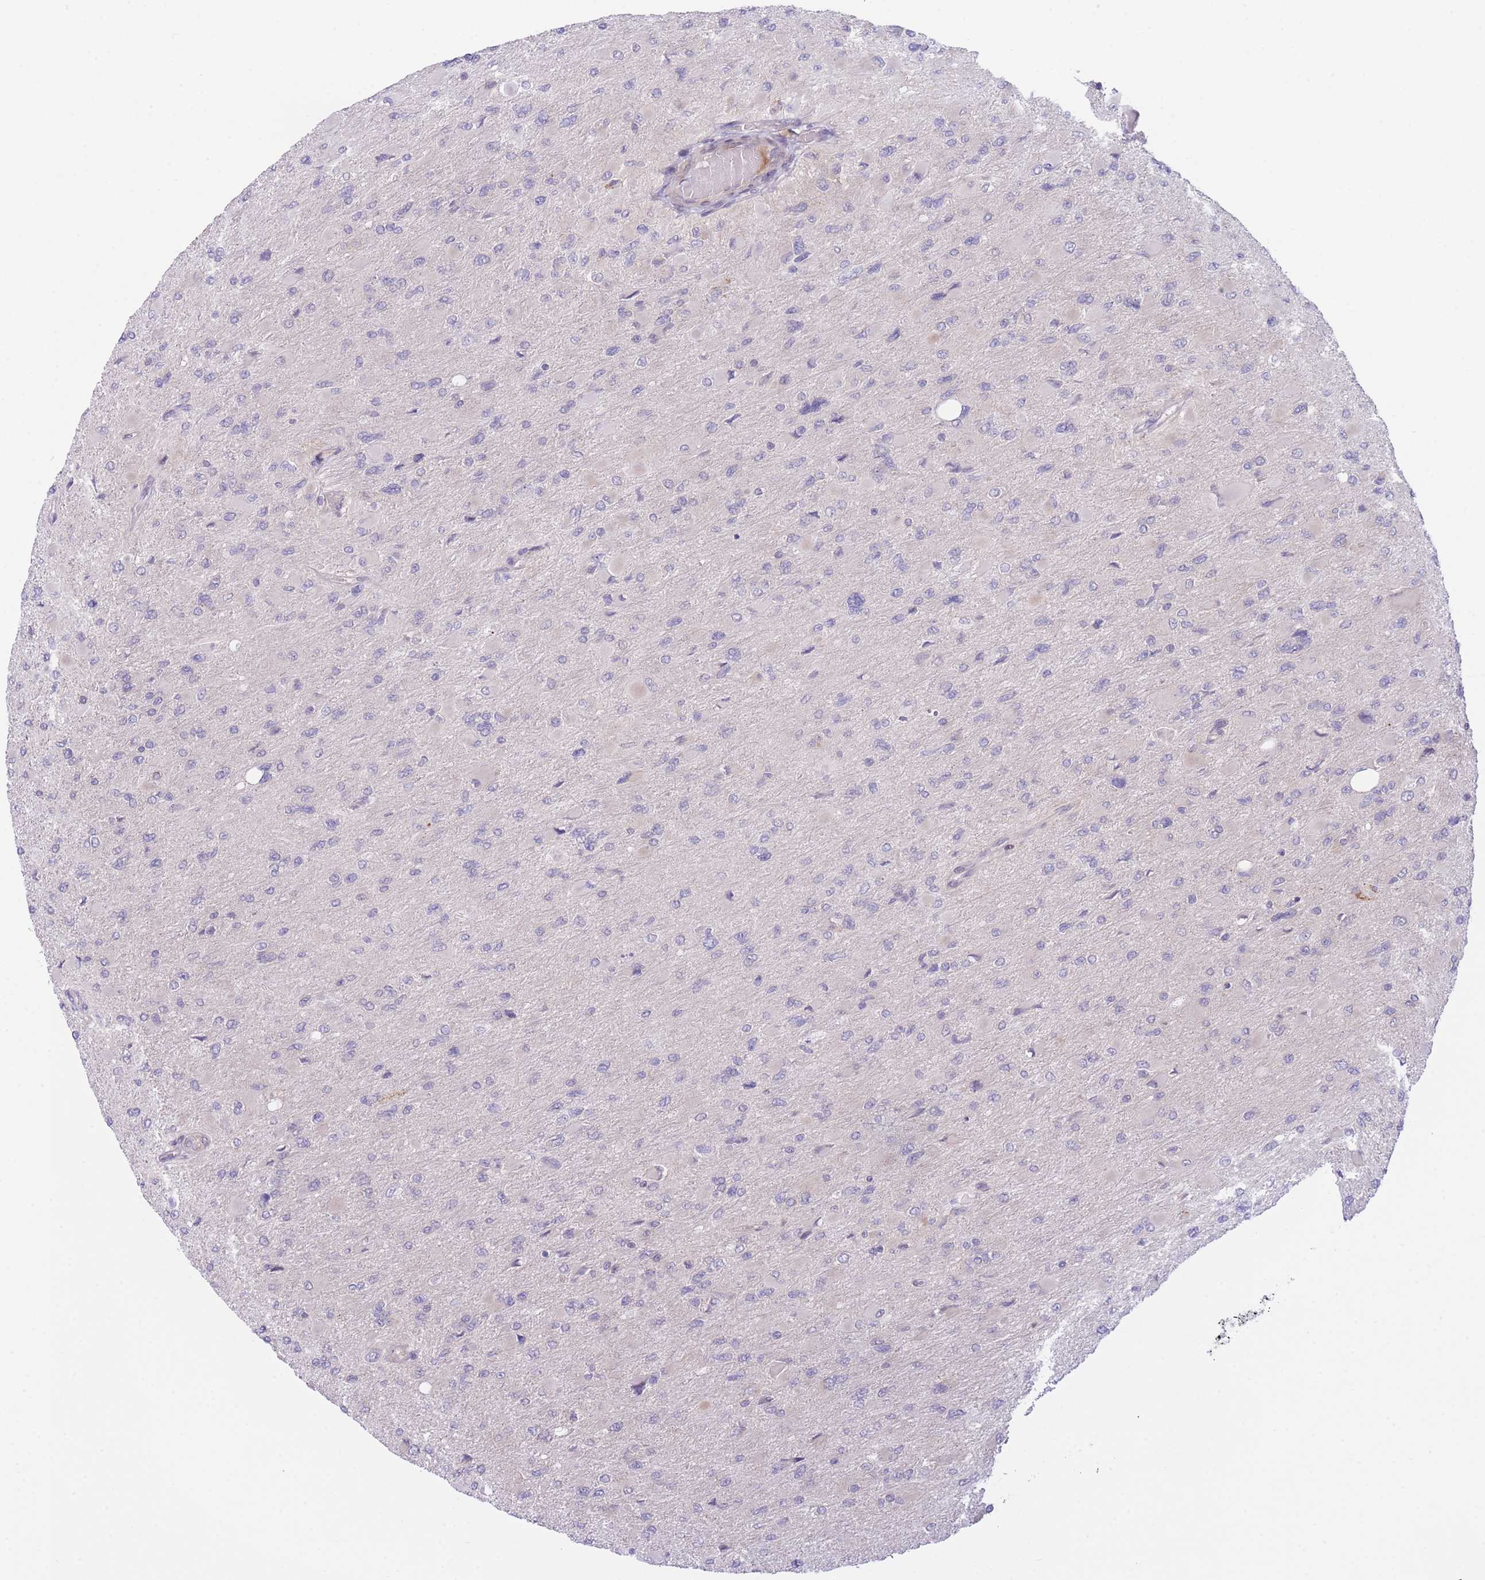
{"staining": {"intensity": "negative", "quantity": "none", "location": "none"}, "tissue": "glioma", "cell_type": "Tumor cells", "image_type": "cancer", "snomed": [{"axis": "morphology", "description": "Glioma, malignant, High grade"}, {"axis": "topography", "description": "Cerebral cortex"}], "caption": "Tumor cells are negative for brown protein staining in high-grade glioma (malignant). (DAB immunohistochemistry, high magnification).", "gene": "CDC25B", "patient": {"sex": "female", "age": 36}}